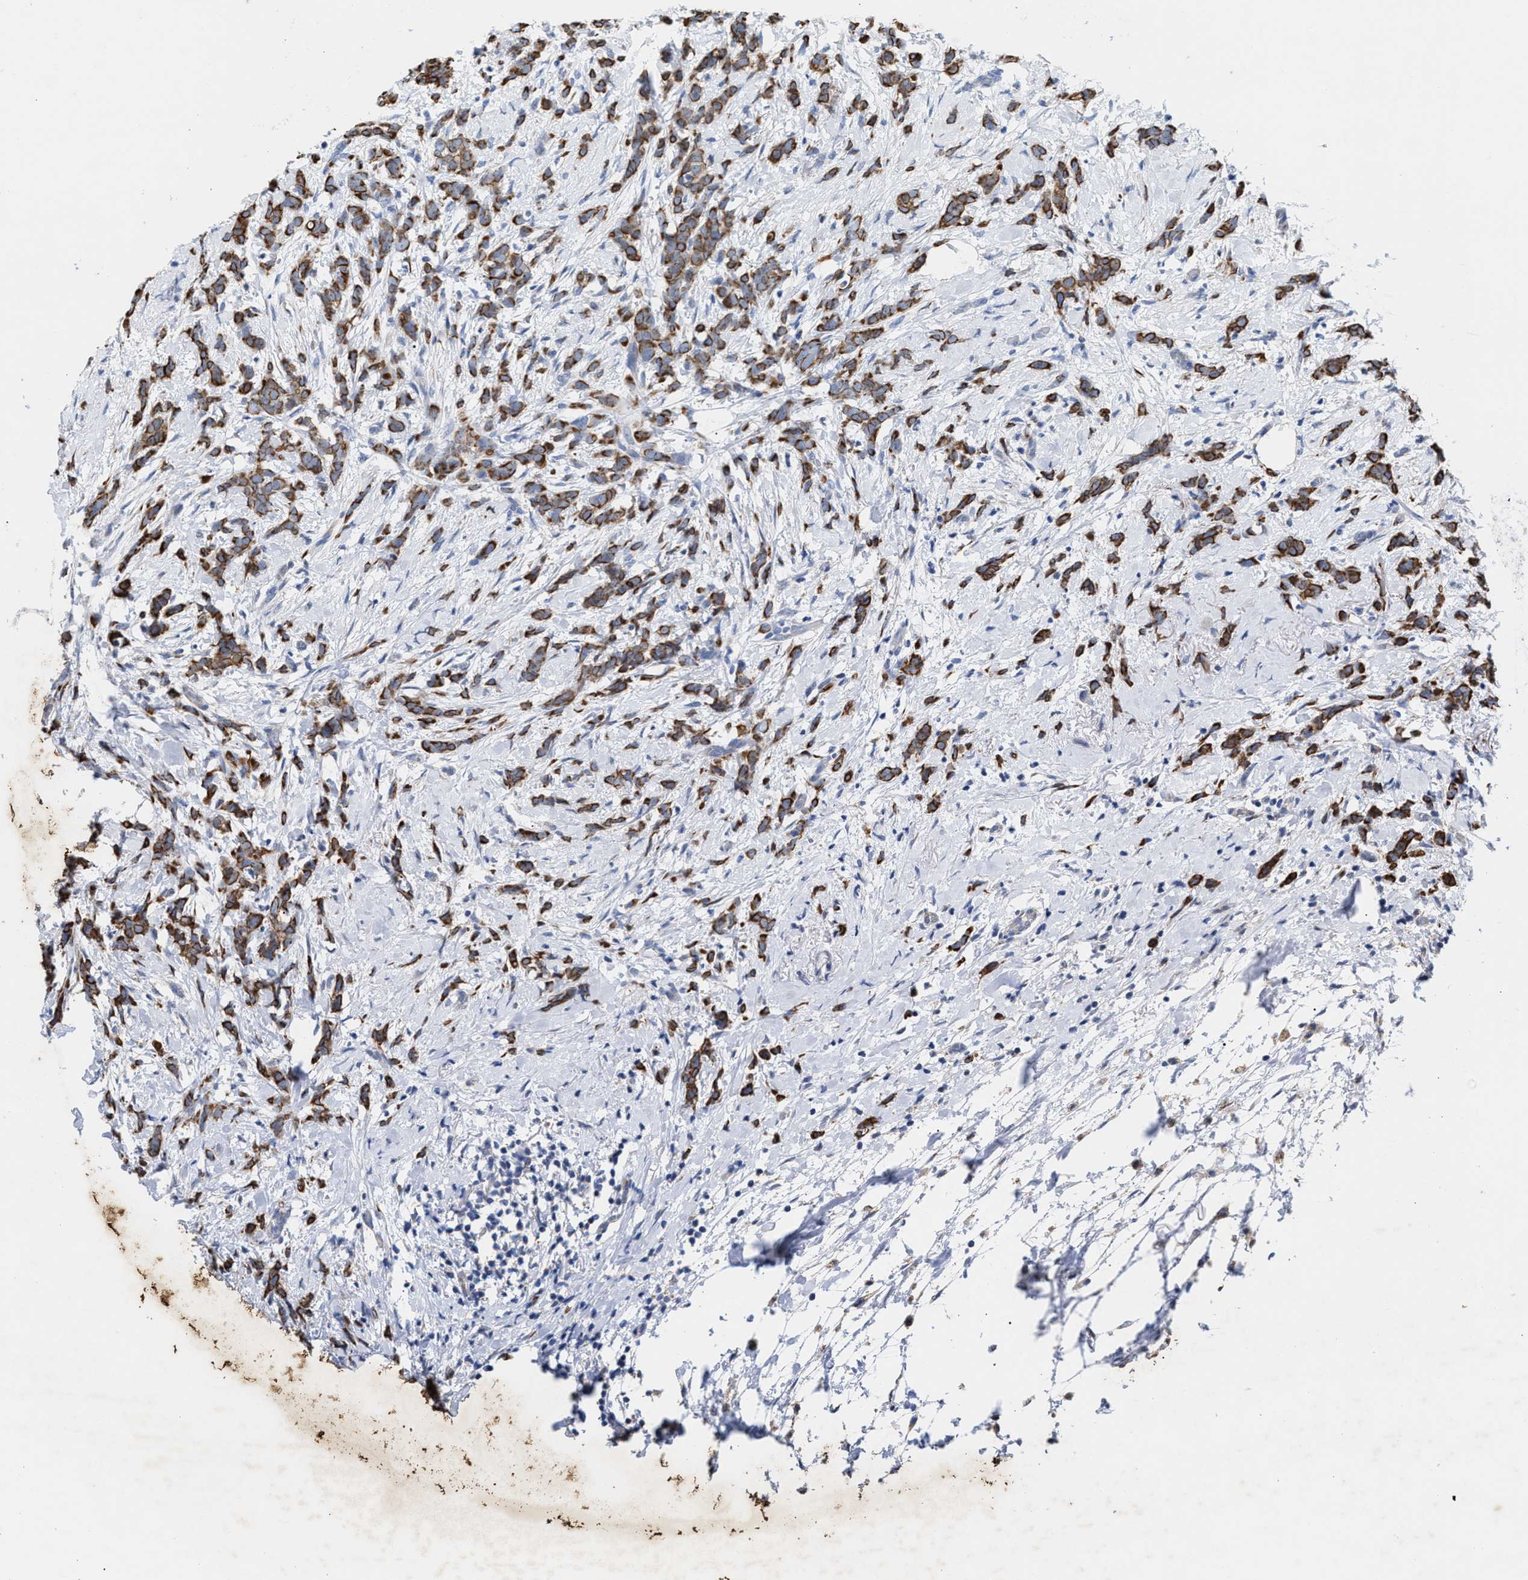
{"staining": {"intensity": "strong", "quantity": ">75%", "location": "cytoplasmic/membranous"}, "tissue": "breast cancer", "cell_type": "Tumor cells", "image_type": "cancer", "snomed": [{"axis": "morphology", "description": "Lobular carcinoma, in situ"}, {"axis": "morphology", "description": "Lobular carcinoma"}, {"axis": "topography", "description": "Breast"}], "caption": "Human breast cancer (lobular carcinoma) stained with a protein marker shows strong staining in tumor cells.", "gene": "JAG1", "patient": {"sex": "female", "age": 41}}